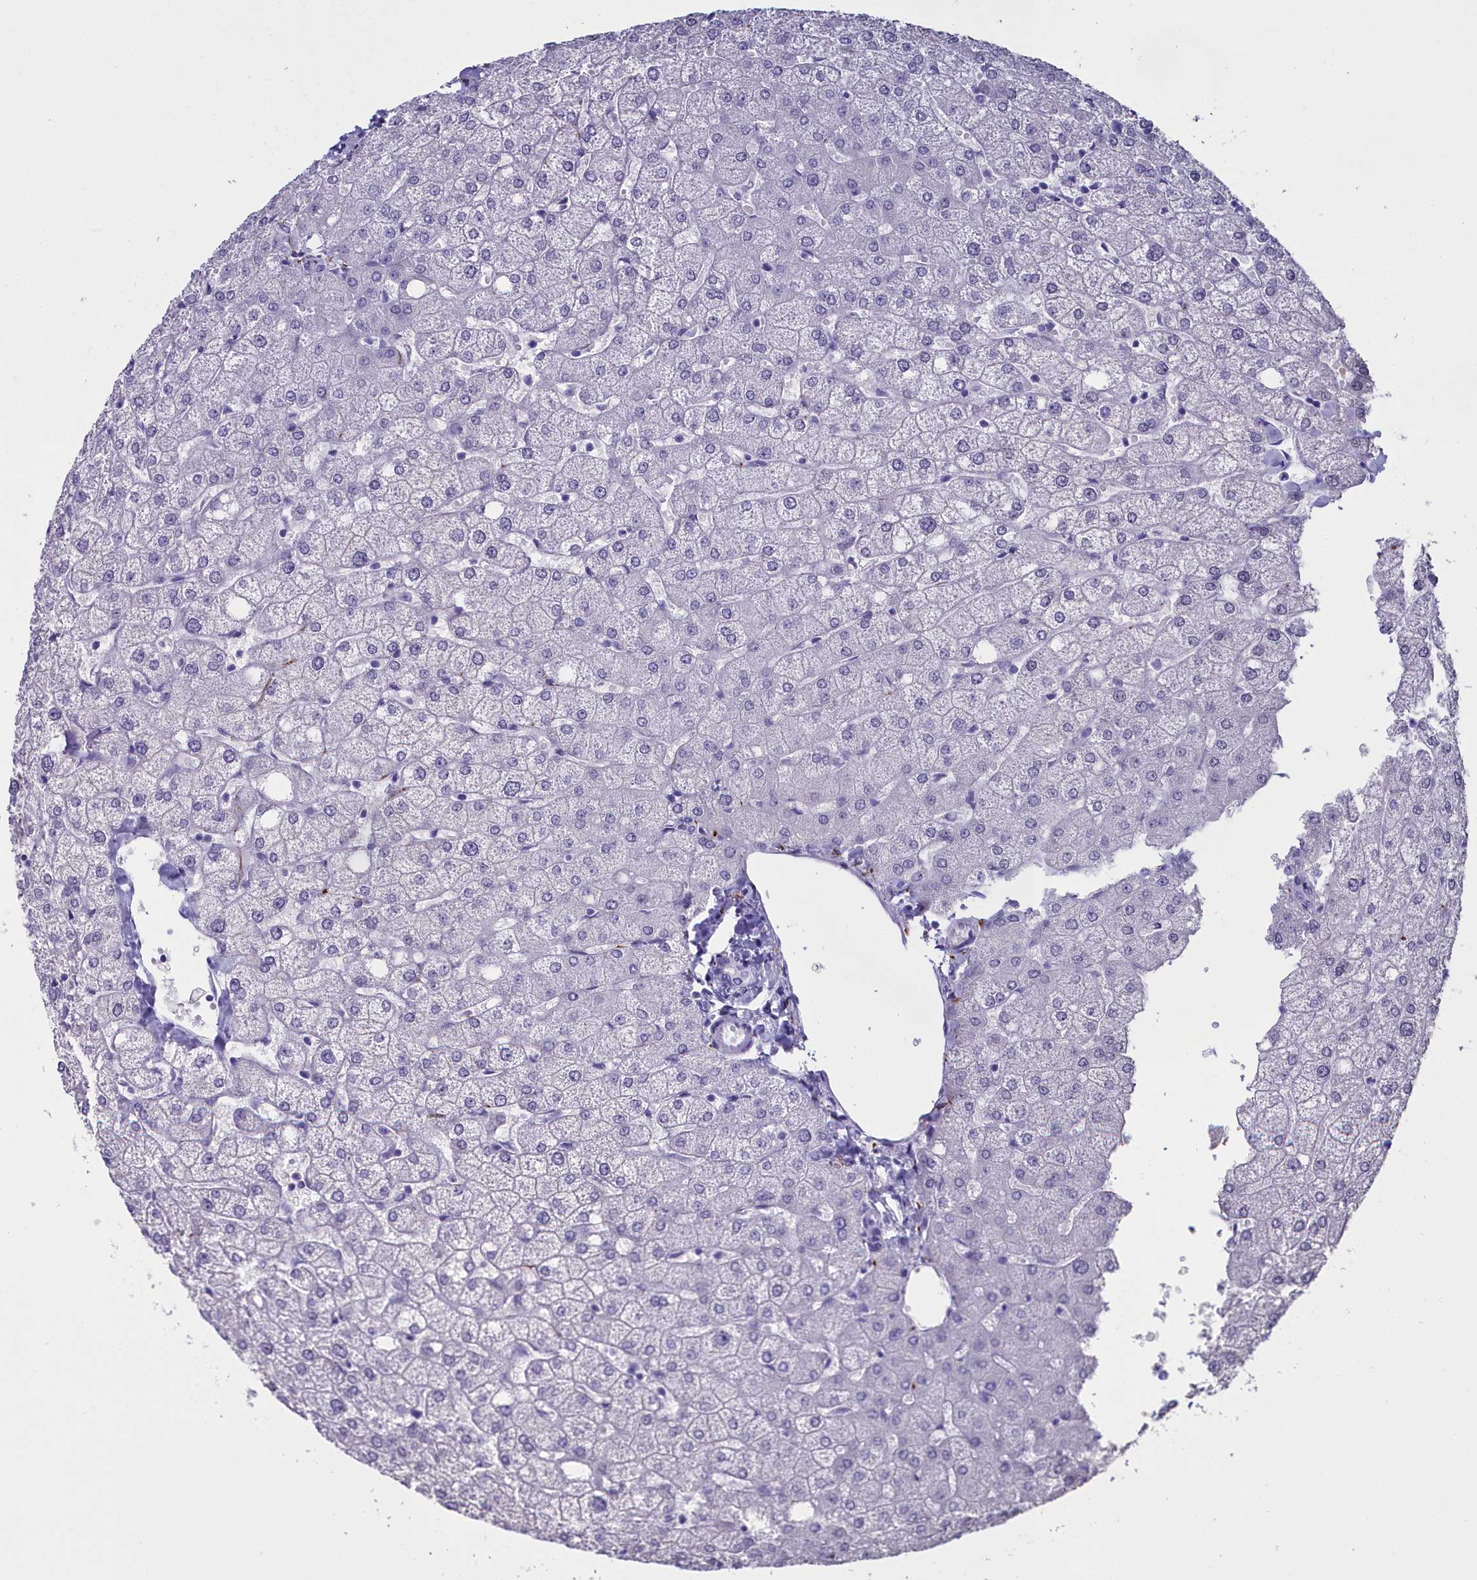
{"staining": {"intensity": "negative", "quantity": "none", "location": "none"}, "tissue": "liver", "cell_type": "Cholangiocytes", "image_type": "normal", "snomed": [{"axis": "morphology", "description": "Normal tissue, NOS"}, {"axis": "topography", "description": "Liver"}], "caption": "Immunohistochemistry image of benign liver: liver stained with DAB (3,3'-diaminobenzidine) demonstrates no significant protein expression in cholangiocytes. The staining is performed using DAB brown chromogen with nuclei counter-stained in using hematoxylin.", "gene": "MAP6", "patient": {"sex": "female", "age": 54}}